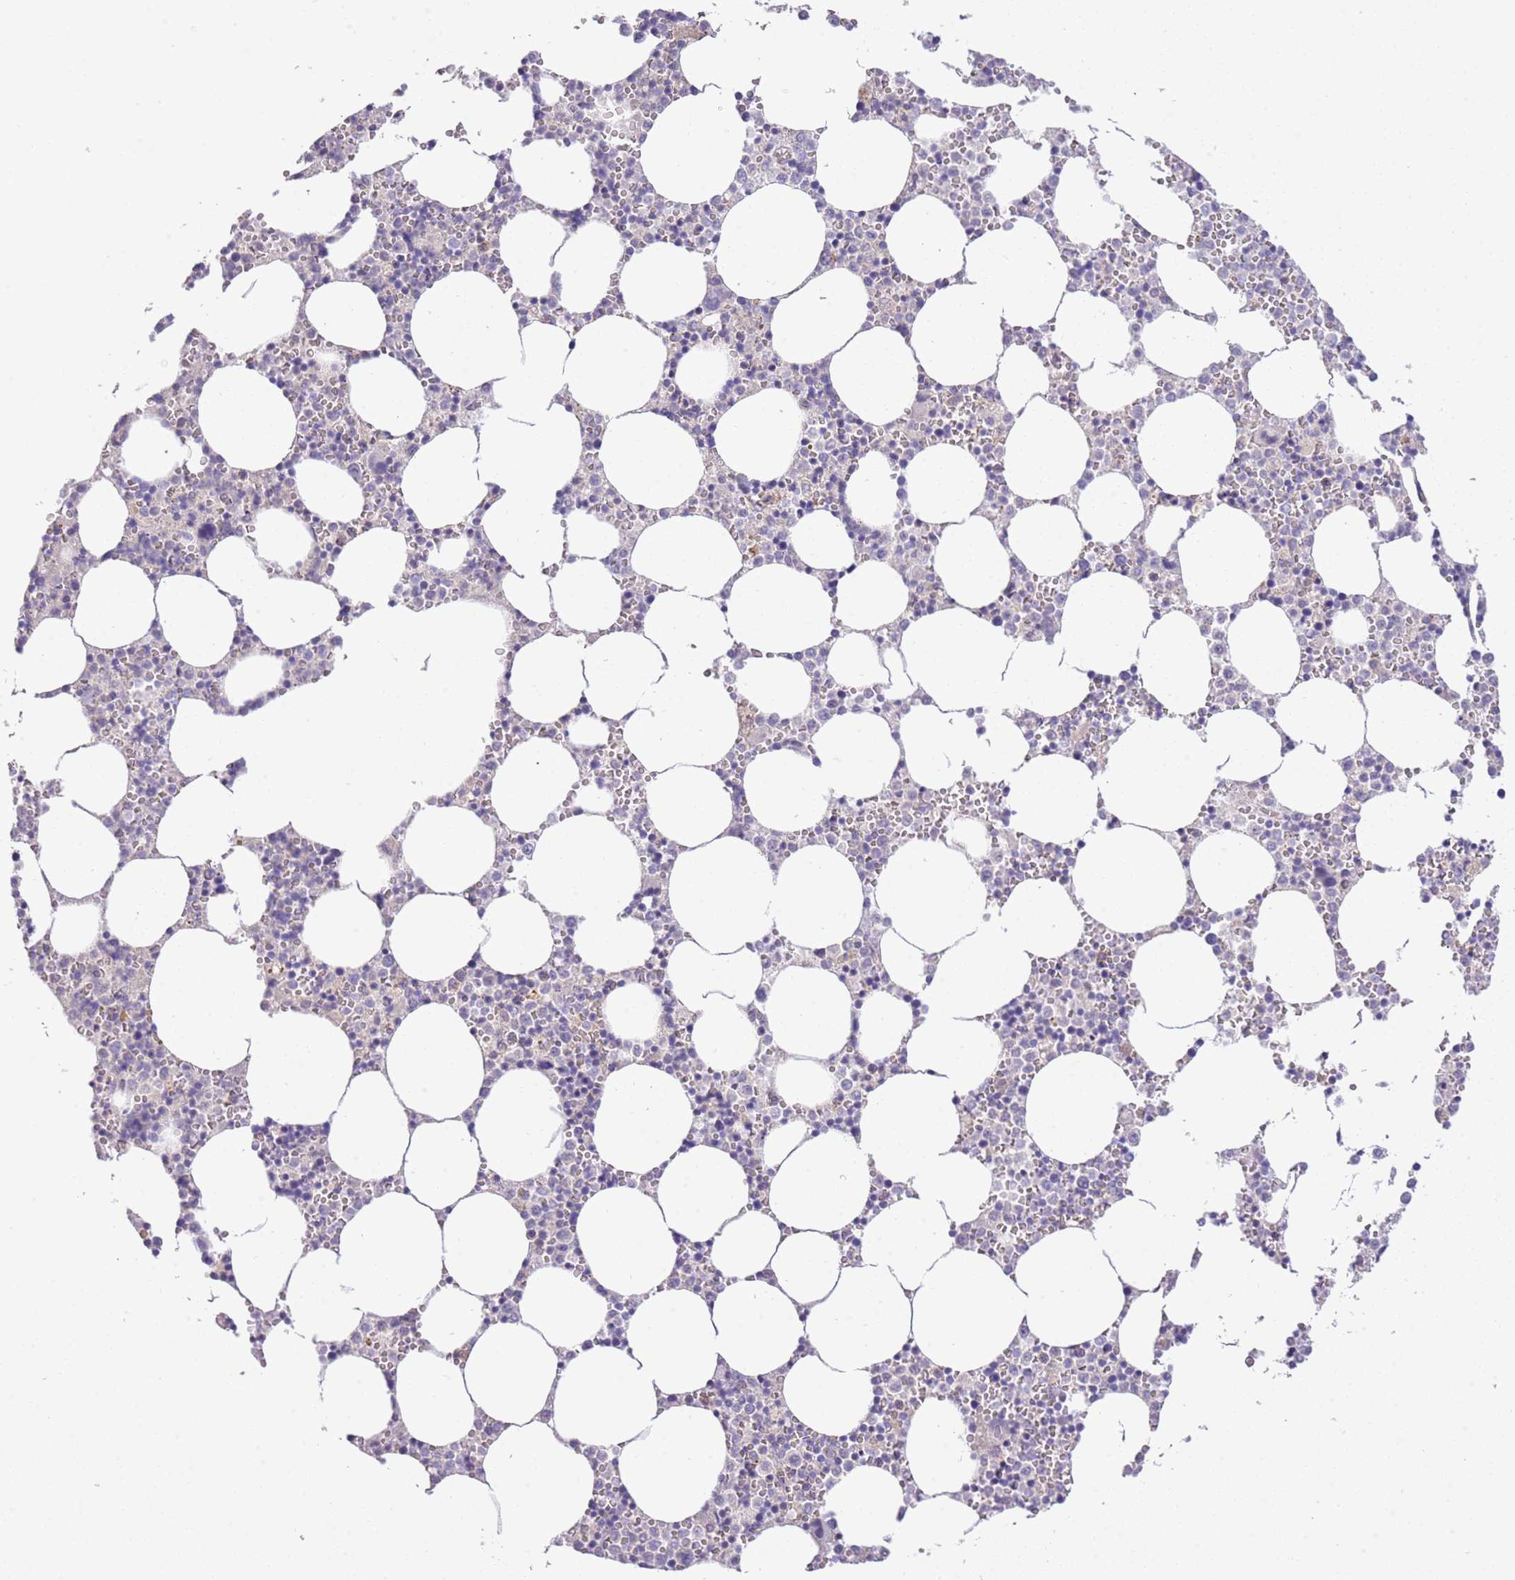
{"staining": {"intensity": "negative", "quantity": "none", "location": "none"}, "tissue": "bone marrow", "cell_type": "Hematopoietic cells", "image_type": "normal", "snomed": [{"axis": "morphology", "description": "Normal tissue, NOS"}, {"axis": "topography", "description": "Bone marrow"}], "caption": "A high-resolution micrograph shows immunohistochemistry (IHC) staining of benign bone marrow, which reveals no significant positivity in hematopoietic cells.", "gene": "ABHD17A", "patient": {"sex": "female", "age": 64}}